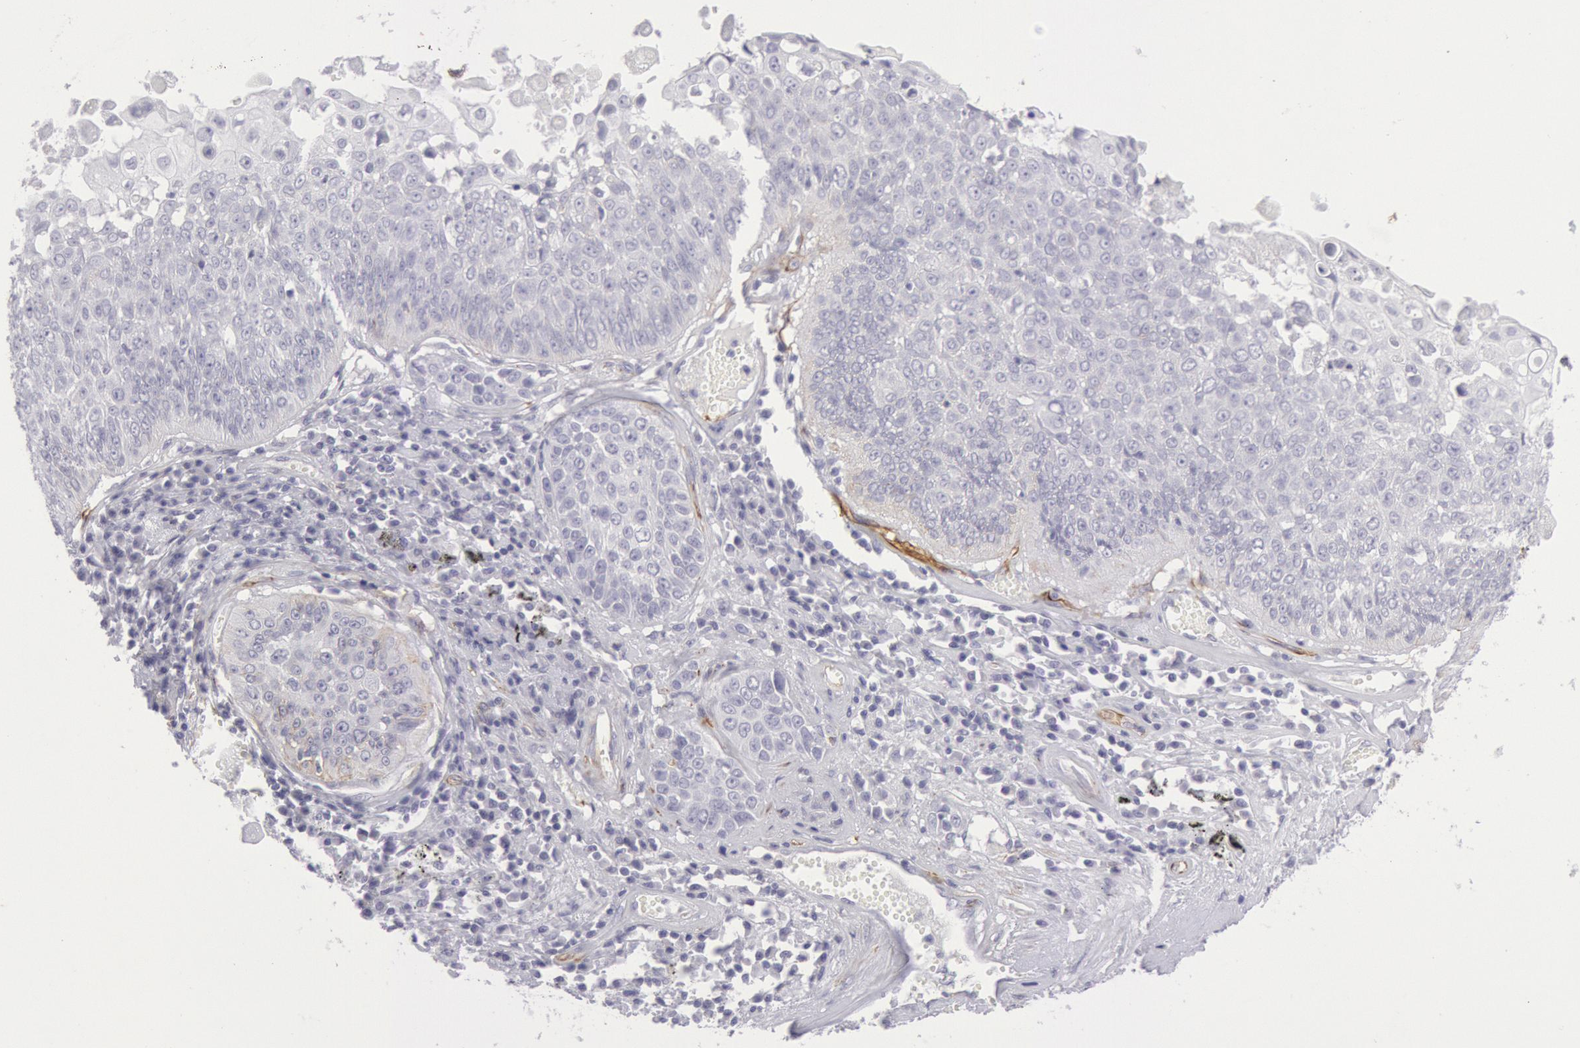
{"staining": {"intensity": "negative", "quantity": "none", "location": "none"}, "tissue": "lung cancer", "cell_type": "Tumor cells", "image_type": "cancer", "snomed": [{"axis": "morphology", "description": "Adenocarcinoma, NOS"}, {"axis": "topography", "description": "Lung"}], "caption": "Immunohistochemistry (IHC) micrograph of neoplastic tissue: human lung adenocarcinoma stained with DAB (3,3'-diaminobenzidine) exhibits no significant protein expression in tumor cells.", "gene": "CDH13", "patient": {"sex": "male", "age": 60}}